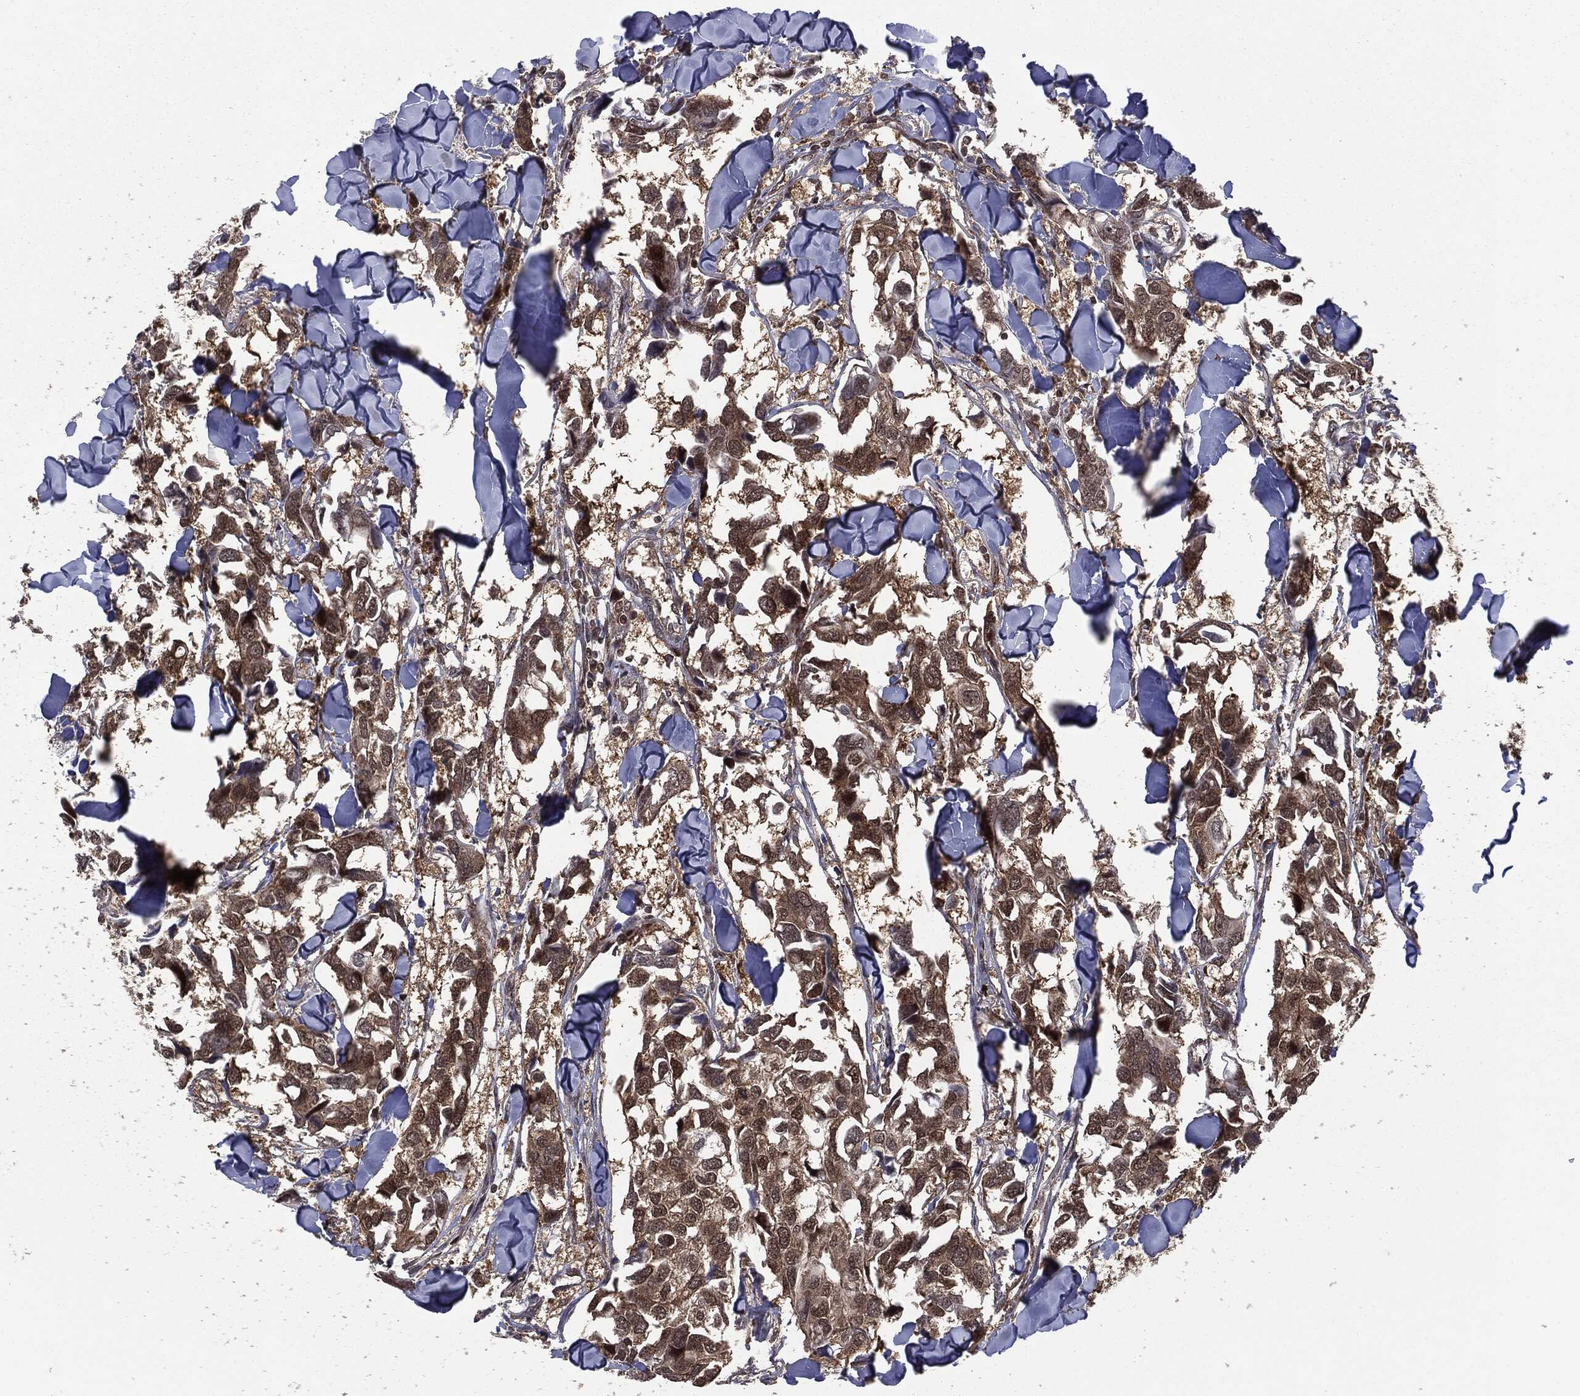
{"staining": {"intensity": "weak", "quantity": ">75%", "location": "cytoplasmic/membranous,nuclear"}, "tissue": "breast cancer", "cell_type": "Tumor cells", "image_type": "cancer", "snomed": [{"axis": "morphology", "description": "Duct carcinoma"}, {"axis": "topography", "description": "Breast"}], "caption": "The photomicrograph exhibits a brown stain indicating the presence of a protein in the cytoplasmic/membranous and nuclear of tumor cells in breast cancer (infiltrating ductal carcinoma). The protein is shown in brown color, while the nuclei are stained blue.", "gene": "PTPA", "patient": {"sex": "female", "age": 83}}